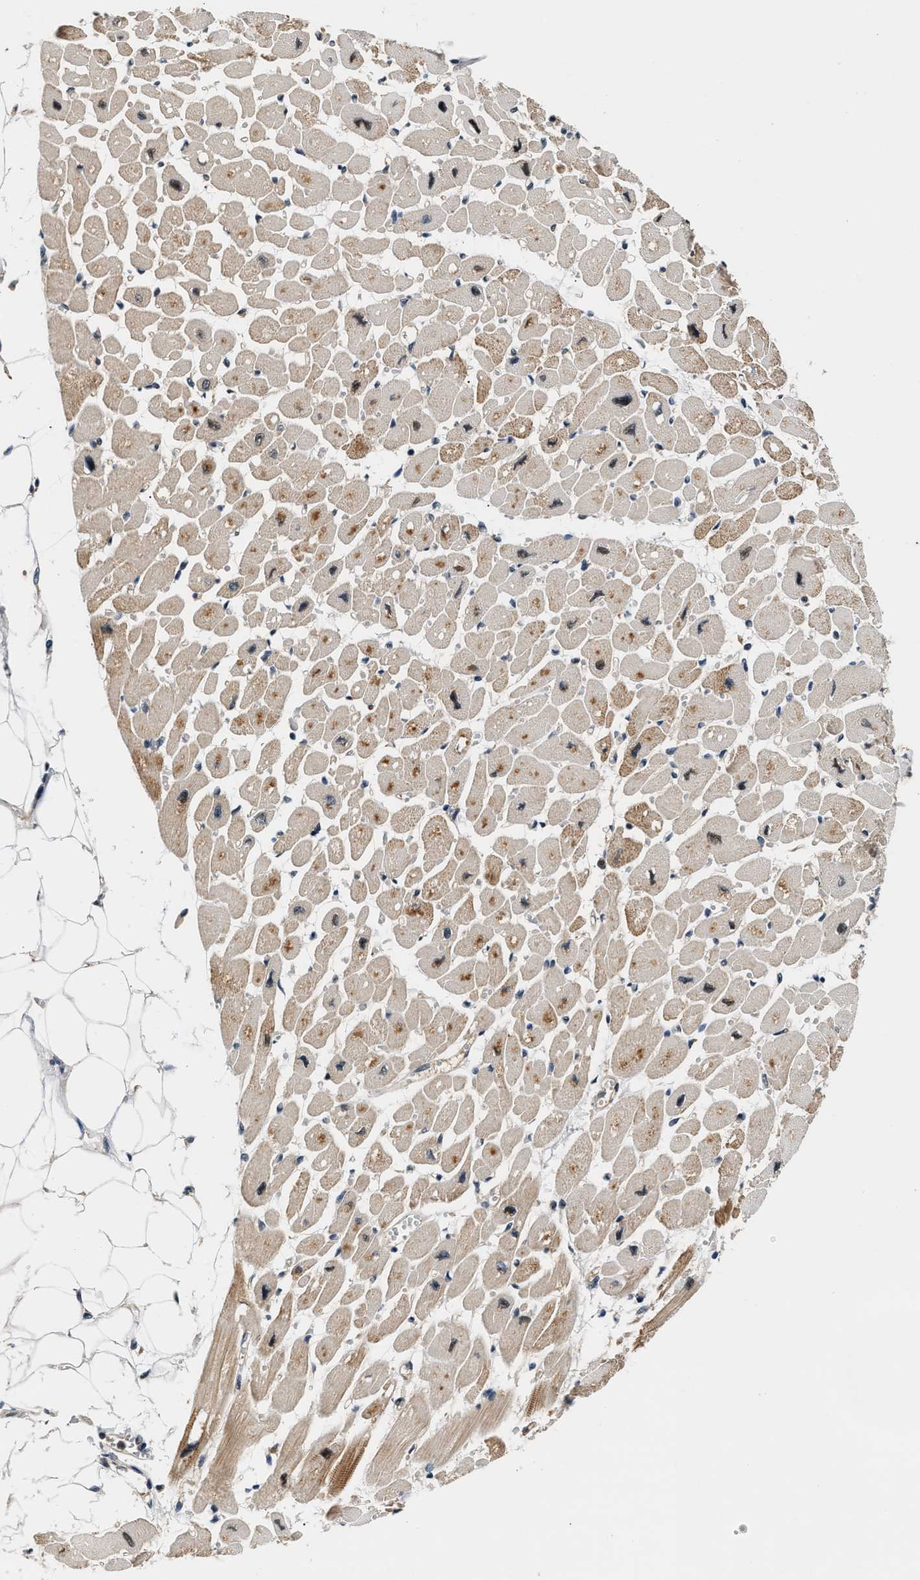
{"staining": {"intensity": "moderate", "quantity": "25%-75%", "location": "cytoplasmic/membranous"}, "tissue": "heart muscle", "cell_type": "Cardiomyocytes", "image_type": "normal", "snomed": [{"axis": "morphology", "description": "Normal tissue, NOS"}, {"axis": "topography", "description": "Heart"}], "caption": "Immunohistochemical staining of benign heart muscle shows 25%-75% levels of moderate cytoplasmic/membranous protein staining in approximately 25%-75% of cardiomyocytes.", "gene": "TUT7", "patient": {"sex": "female", "age": 54}}